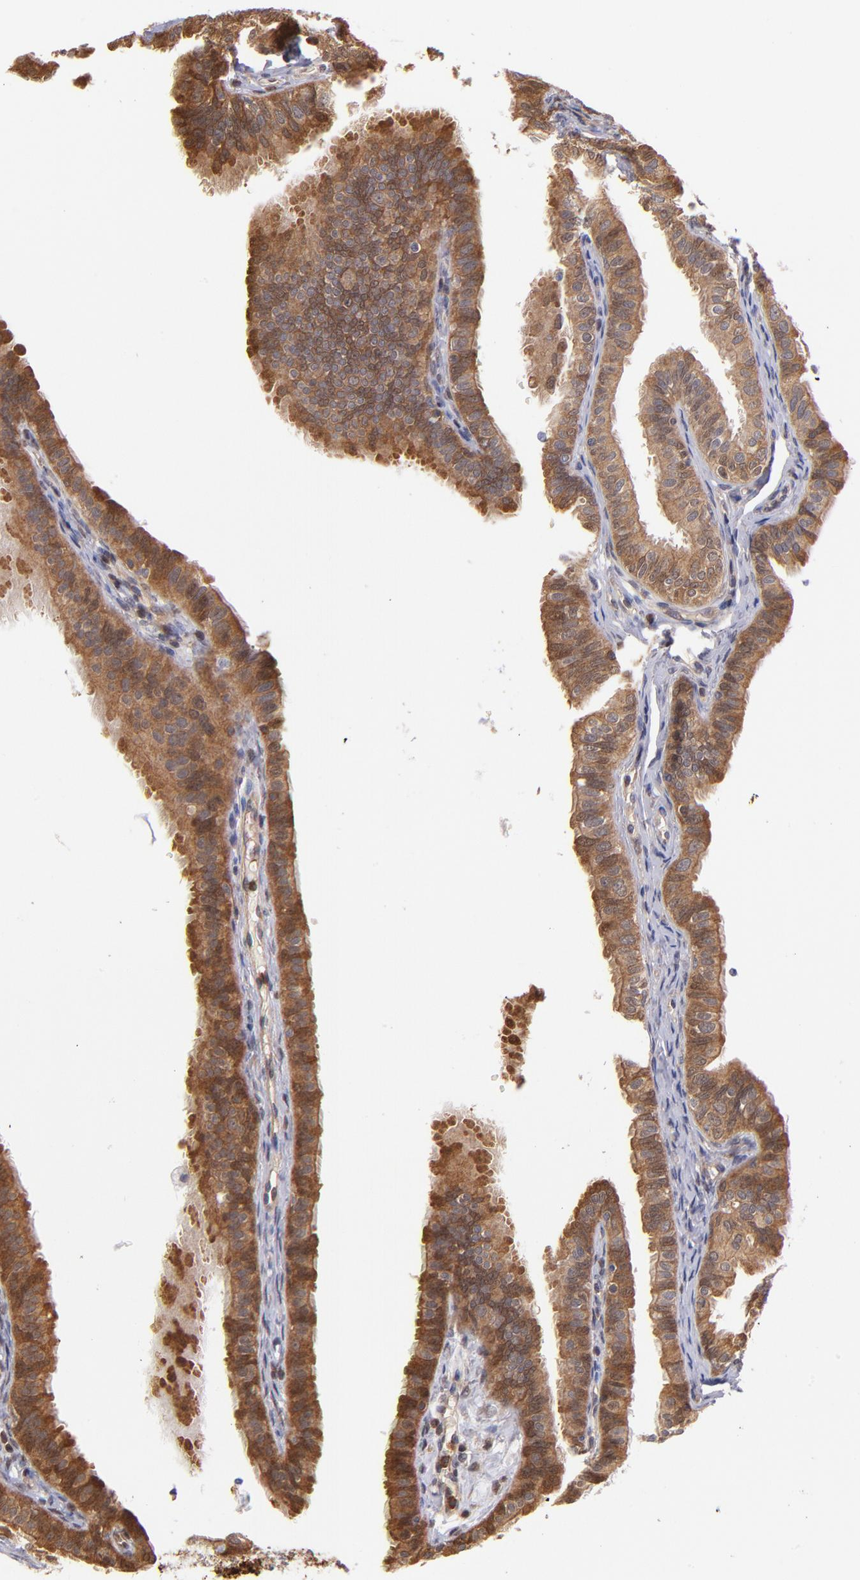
{"staining": {"intensity": "strong", "quantity": ">75%", "location": "cytoplasmic/membranous,nuclear"}, "tissue": "fallopian tube", "cell_type": "Glandular cells", "image_type": "normal", "snomed": [{"axis": "morphology", "description": "Normal tissue, NOS"}, {"axis": "morphology", "description": "Dermoid, NOS"}, {"axis": "topography", "description": "Fallopian tube"}], "caption": "Brown immunohistochemical staining in unremarkable fallopian tube reveals strong cytoplasmic/membranous,nuclear staining in approximately >75% of glandular cells.", "gene": "YWHAB", "patient": {"sex": "female", "age": 33}}